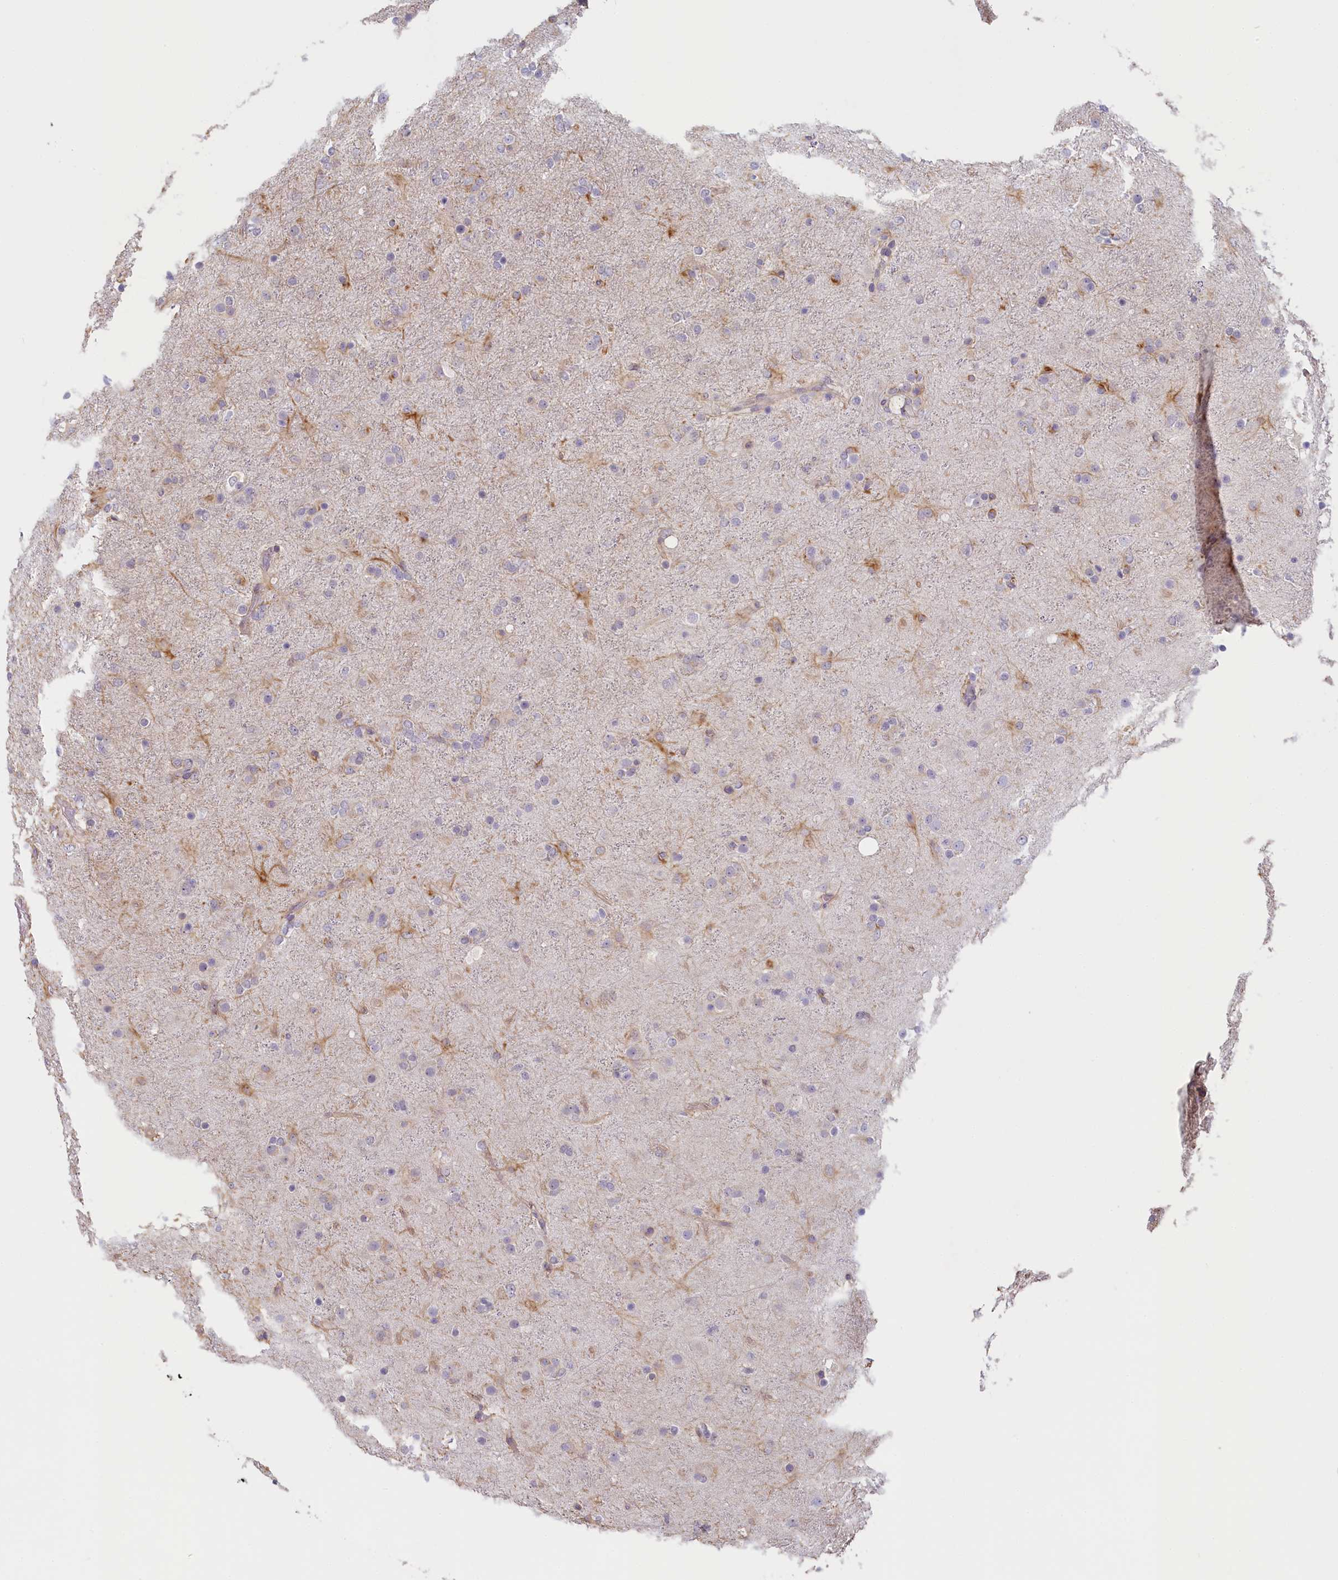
{"staining": {"intensity": "moderate", "quantity": "<25%", "location": "cytoplasmic/membranous"}, "tissue": "glioma", "cell_type": "Tumor cells", "image_type": "cancer", "snomed": [{"axis": "morphology", "description": "Glioma, malignant, Low grade"}, {"axis": "topography", "description": "Brain"}], "caption": "Protein expression analysis of human glioma reveals moderate cytoplasmic/membranous positivity in approximately <25% of tumor cells.", "gene": "C19orf44", "patient": {"sex": "male", "age": 65}}